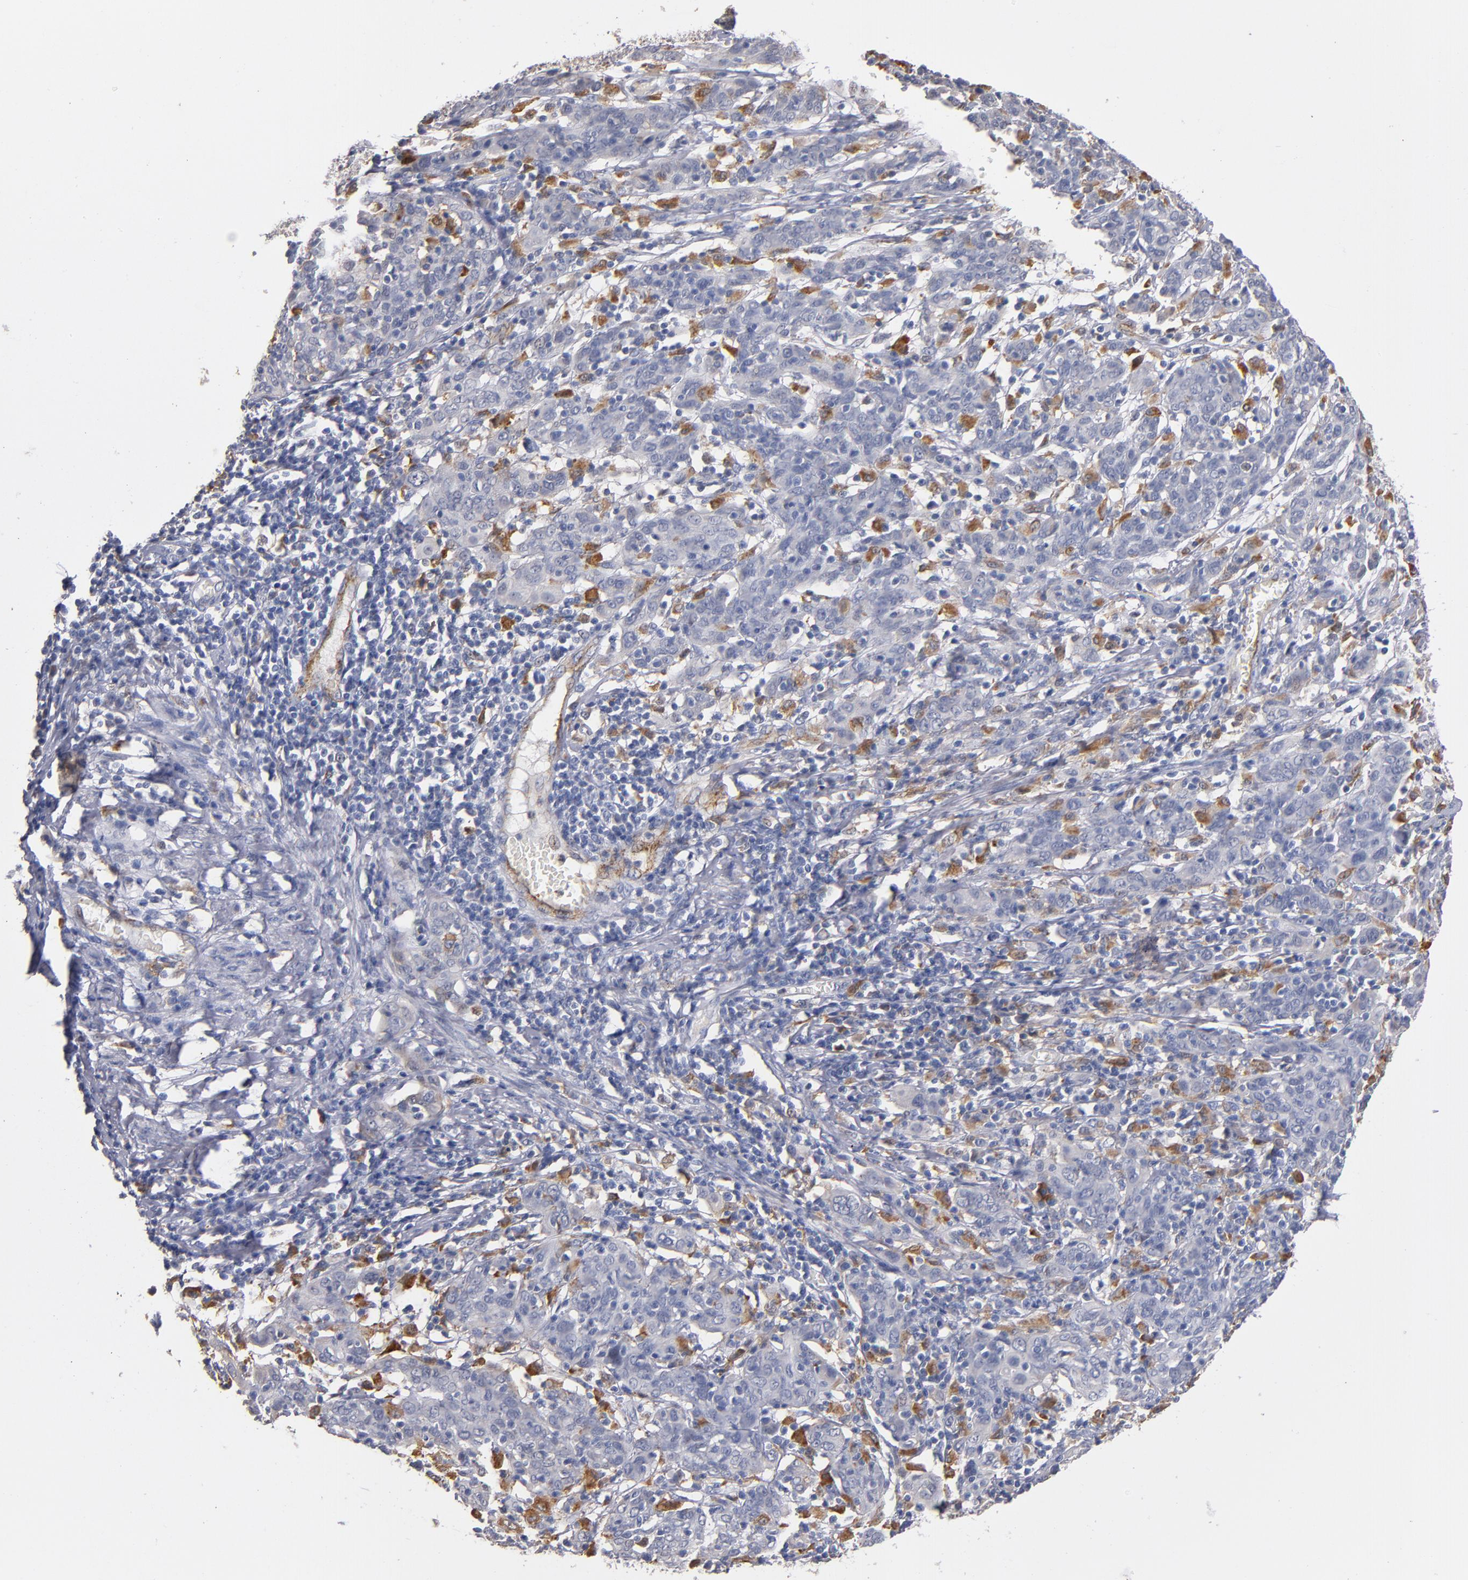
{"staining": {"intensity": "negative", "quantity": "none", "location": "none"}, "tissue": "cervical cancer", "cell_type": "Tumor cells", "image_type": "cancer", "snomed": [{"axis": "morphology", "description": "Normal tissue, NOS"}, {"axis": "morphology", "description": "Squamous cell carcinoma, NOS"}, {"axis": "topography", "description": "Cervix"}], "caption": "Tumor cells are negative for protein expression in human squamous cell carcinoma (cervical). Brightfield microscopy of IHC stained with DAB (brown) and hematoxylin (blue), captured at high magnification.", "gene": "SELP", "patient": {"sex": "female", "age": 67}}